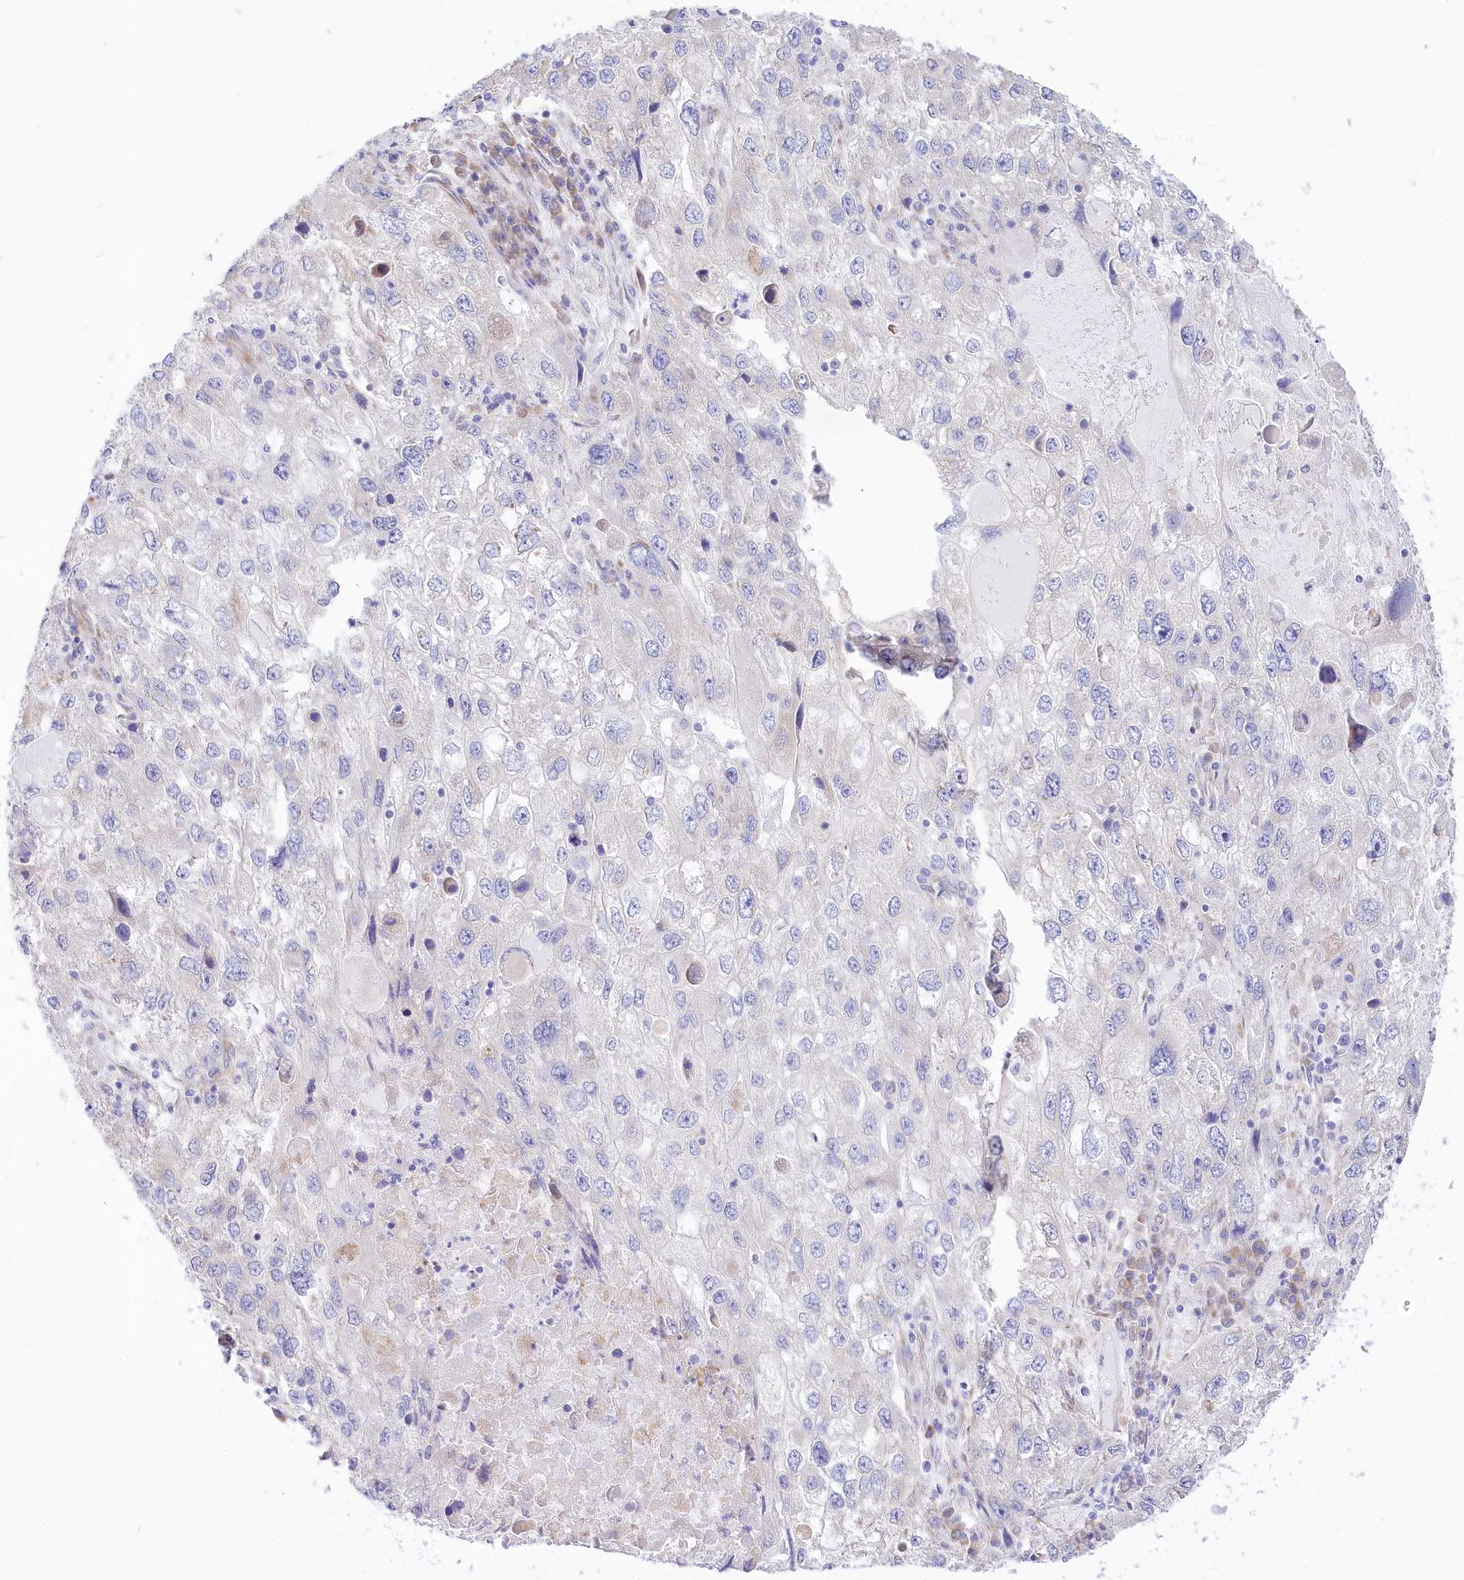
{"staining": {"intensity": "negative", "quantity": "none", "location": "none"}, "tissue": "endometrial cancer", "cell_type": "Tumor cells", "image_type": "cancer", "snomed": [{"axis": "morphology", "description": "Adenocarcinoma, NOS"}, {"axis": "topography", "description": "Endometrium"}], "caption": "There is no significant expression in tumor cells of endometrial cancer (adenocarcinoma).", "gene": "STT3B", "patient": {"sex": "female", "age": 49}}